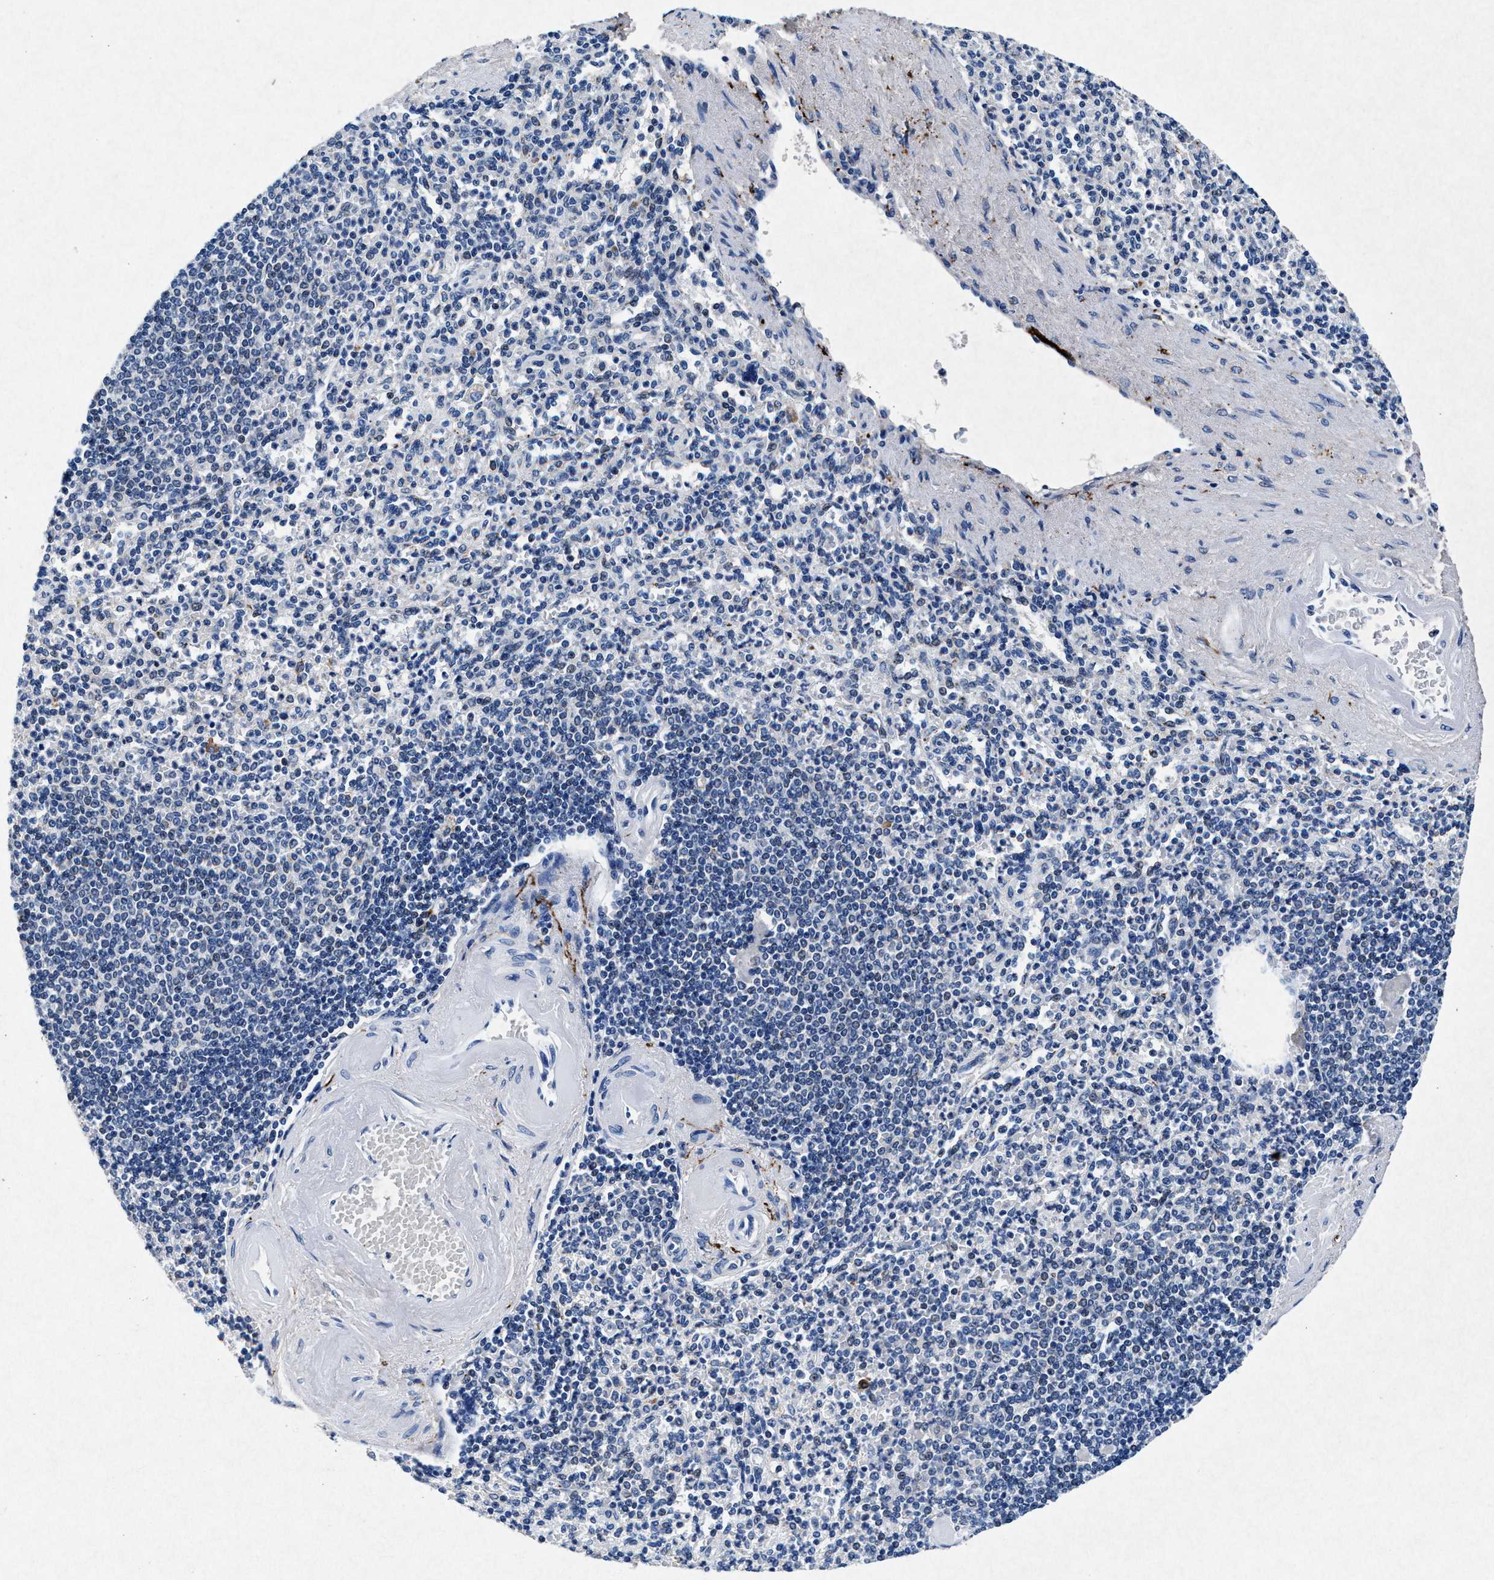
{"staining": {"intensity": "moderate", "quantity": "<25%", "location": "cytoplasmic/membranous"}, "tissue": "spleen", "cell_type": "Cells in red pulp", "image_type": "normal", "snomed": [{"axis": "morphology", "description": "Normal tissue, NOS"}, {"axis": "topography", "description": "Spleen"}], "caption": "Immunohistochemical staining of benign spleen reveals <25% levels of moderate cytoplasmic/membranous protein staining in approximately <25% of cells in red pulp. Nuclei are stained in blue.", "gene": "MAP6", "patient": {"sex": "female", "age": 74}}